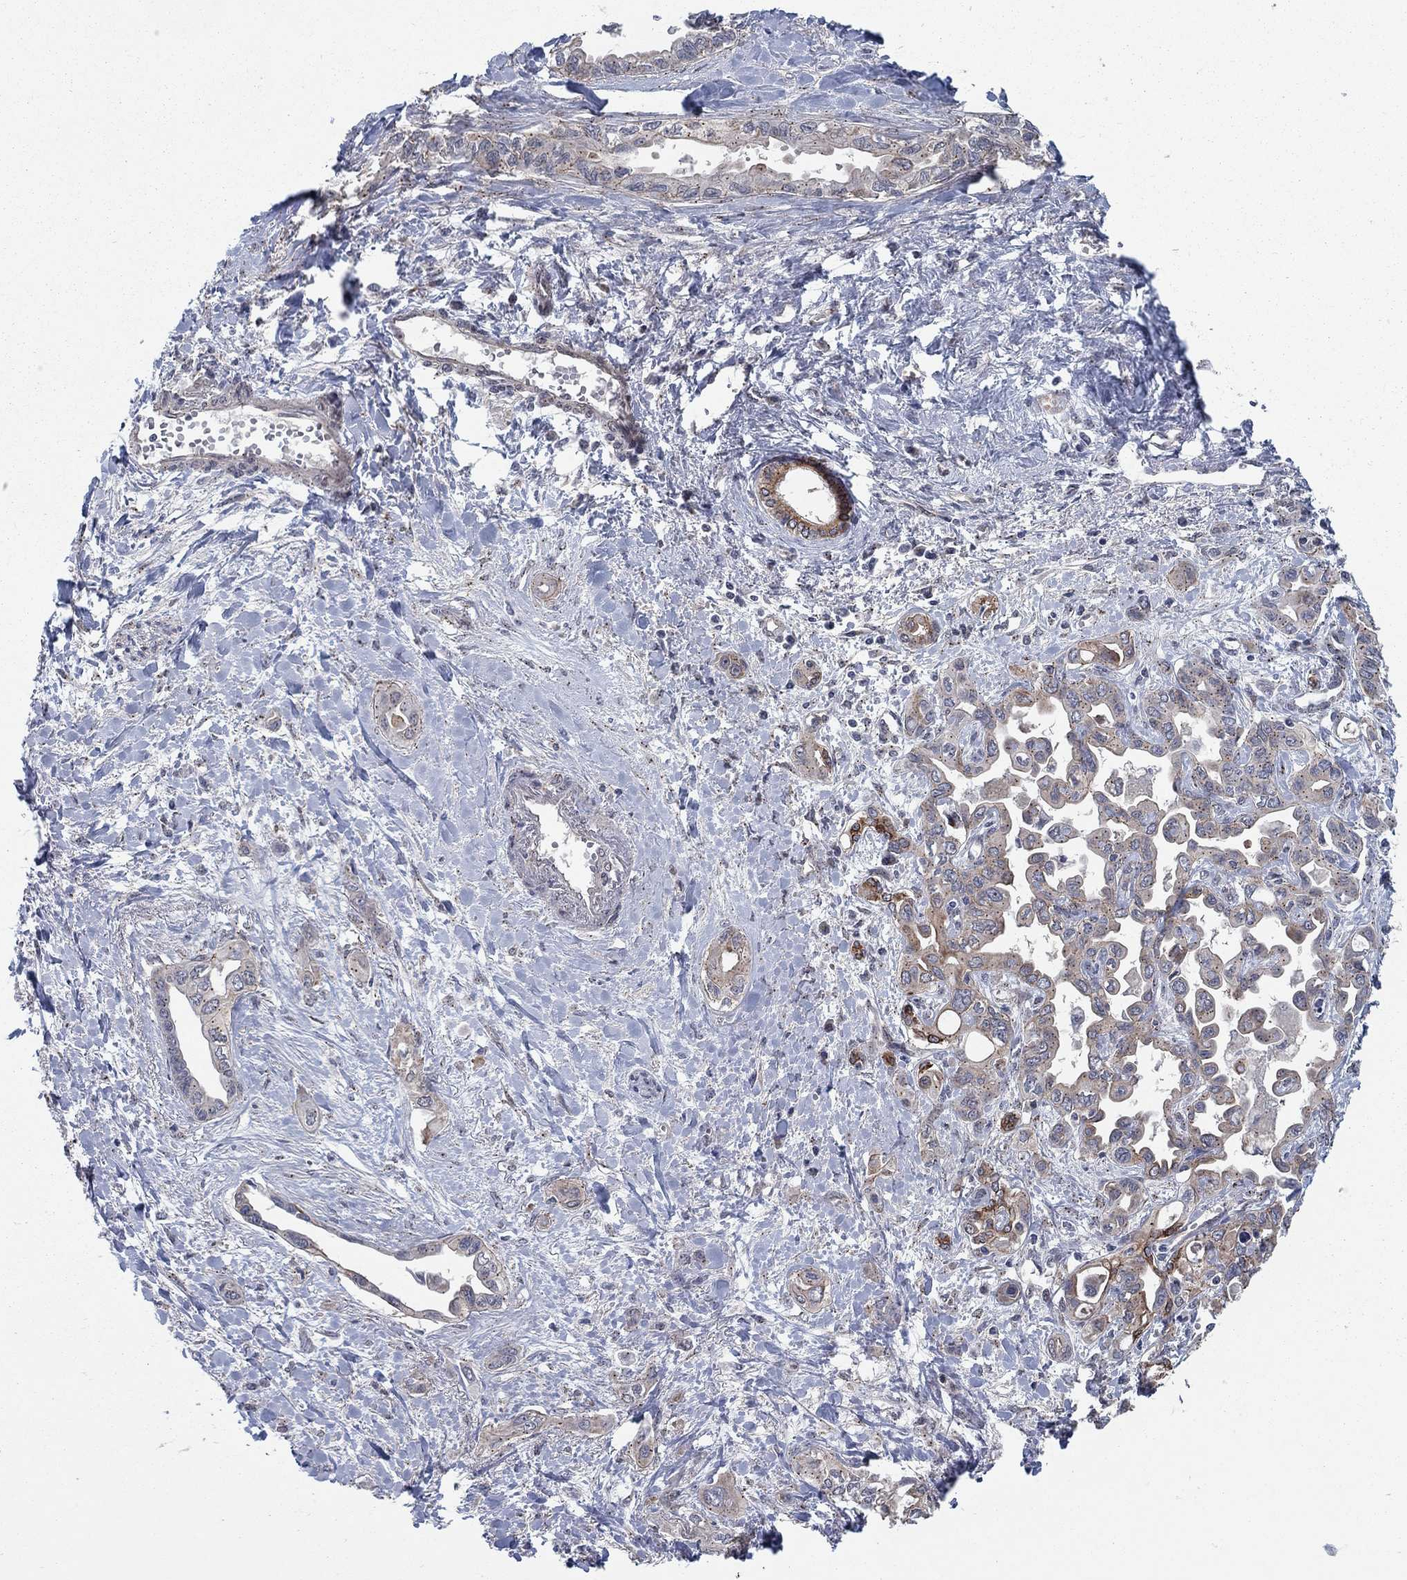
{"staining": {"intensity": "moderate", "quantity": "25%-75%", "location": "cytoplasmic/membranous"}, "tissue": "liver cancer", "cell_type": "Tumor cells", "image_type": "cancer", "snomed": [{"axis": "morphology", "description": "Cholangiocarcinoma"}, {"axis": "topography", "description": "Liver"}], "caption": "The micrograph reveals staining of liver cancer (cholangiocarcinoma), revealing moderate cytoplasmic/membranous protein positivity (brown color) within tumor cells.", "gene": "SH3RF1", "patient": {"sex": "female", "age": 64}}